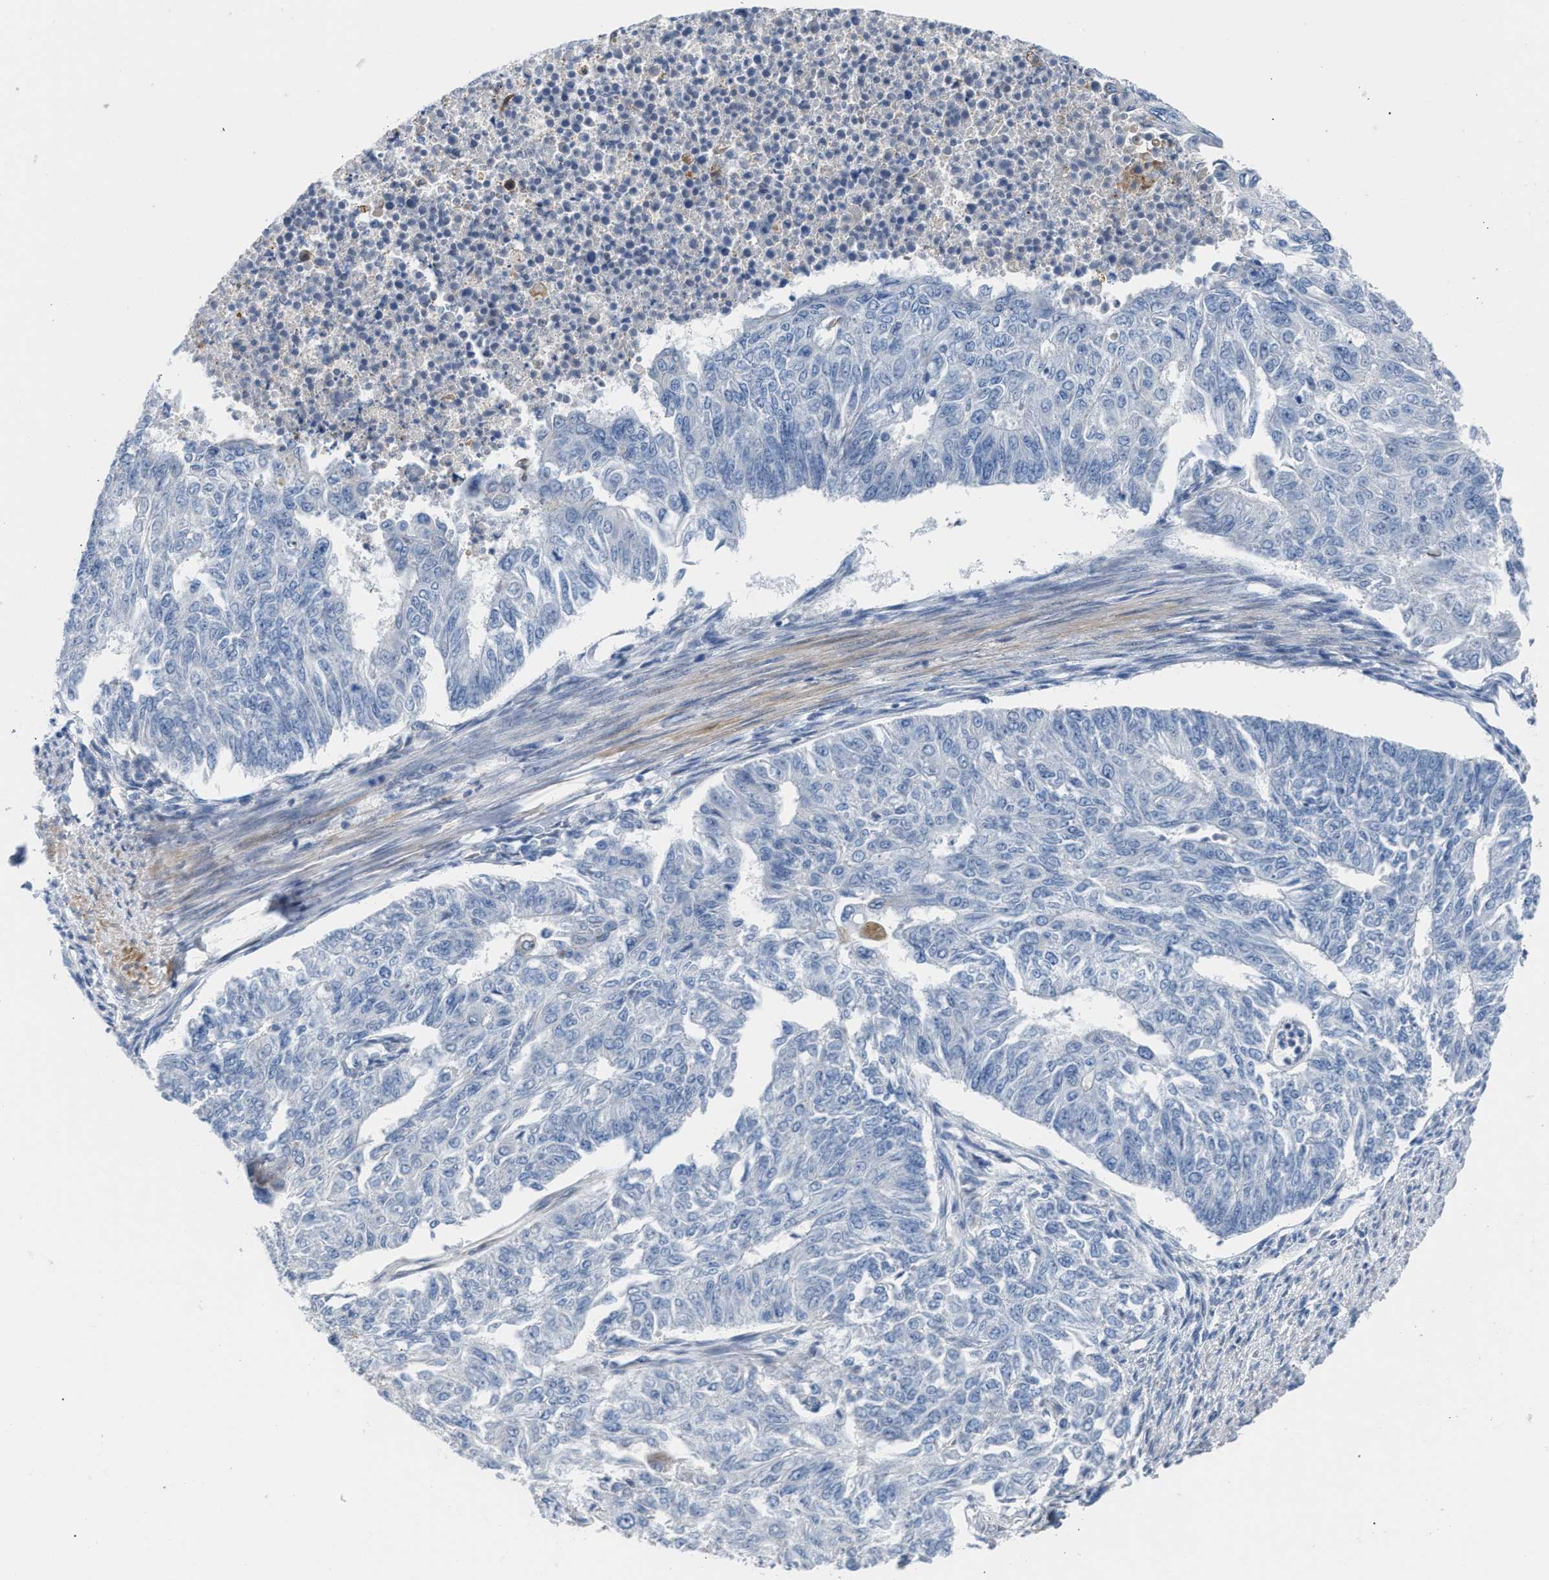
{"staining": {"intensity": "negative", "quantity": "none", "location": "none"}, "tissue": "endometrial cancer", "cell_type": "Tumor cells", "image_type": "cancer", "snomed": [{"axis": "morphology", "description": "Adenocarcinoma, NOS"}, {"axis": "topography", "description": "Endometrium"}], "caption": "The photomicrograph shows no significant expression in tumor cells of endometrial cancer.", "gene": "TFPI", "patient": {"sex": "female", "age": 32}}